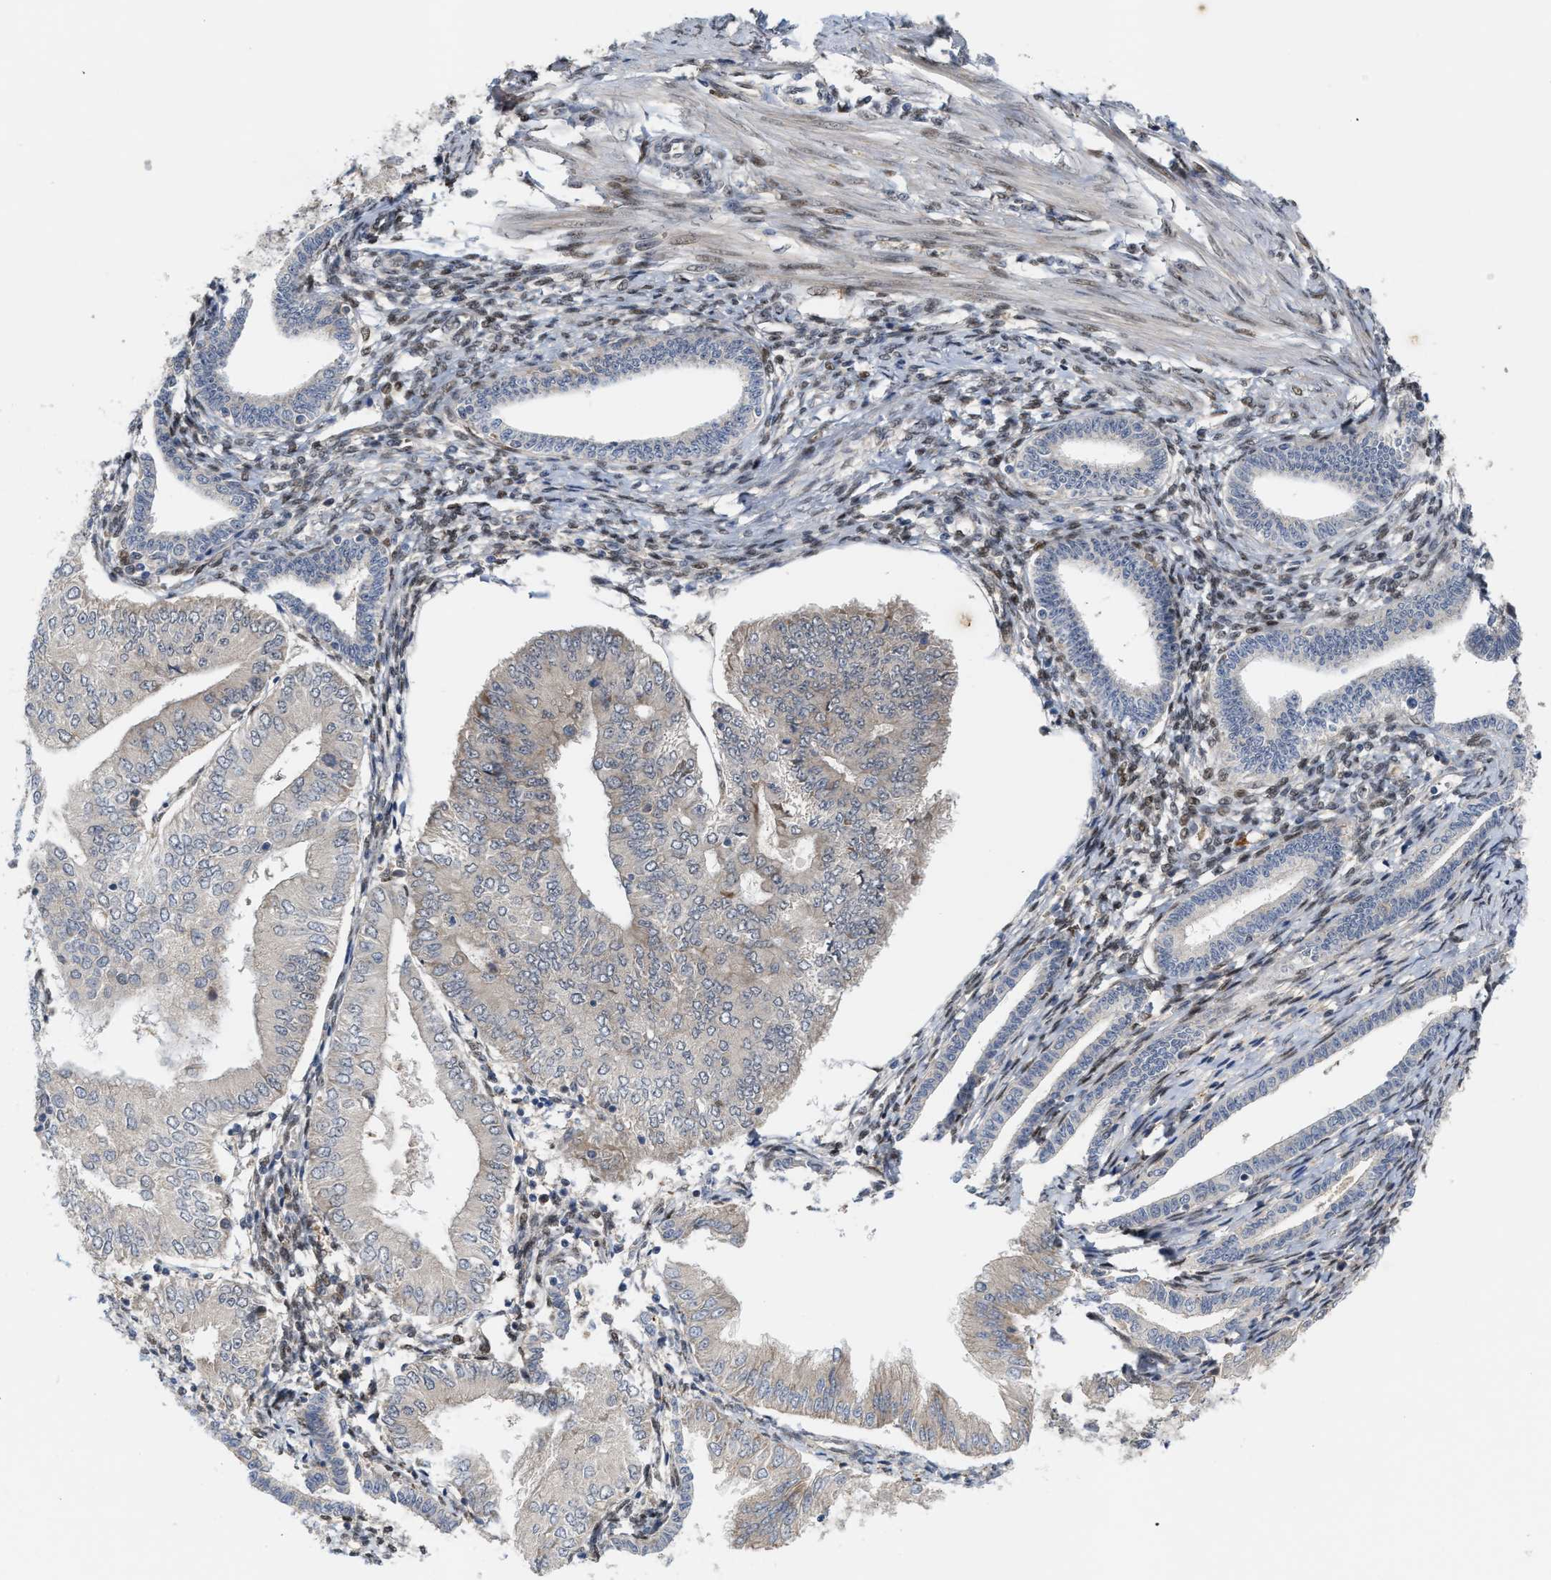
{"staining": {"intensity": "weak", "quantity": "<25%", "location": "cytoplasmic/membranous"}, "tissue": "endometrial cancer", "cell_type": "Tumor cells", "image_type": "cancer", "snomed": [{"axis": "morphology", "description": "Adenocarcinoma, NOS"}, {"axis": "topography", "description": "Endometrium"}], "caption": "High magnification brightfield microscopy of endometrial adenocarcinoma stained with DAB (brown) and counterstained with hematoxylin (blue): tumor cells show no significant positivity.", "gene": "TCF4", "patient": {"sex": "female", "age": 53}}